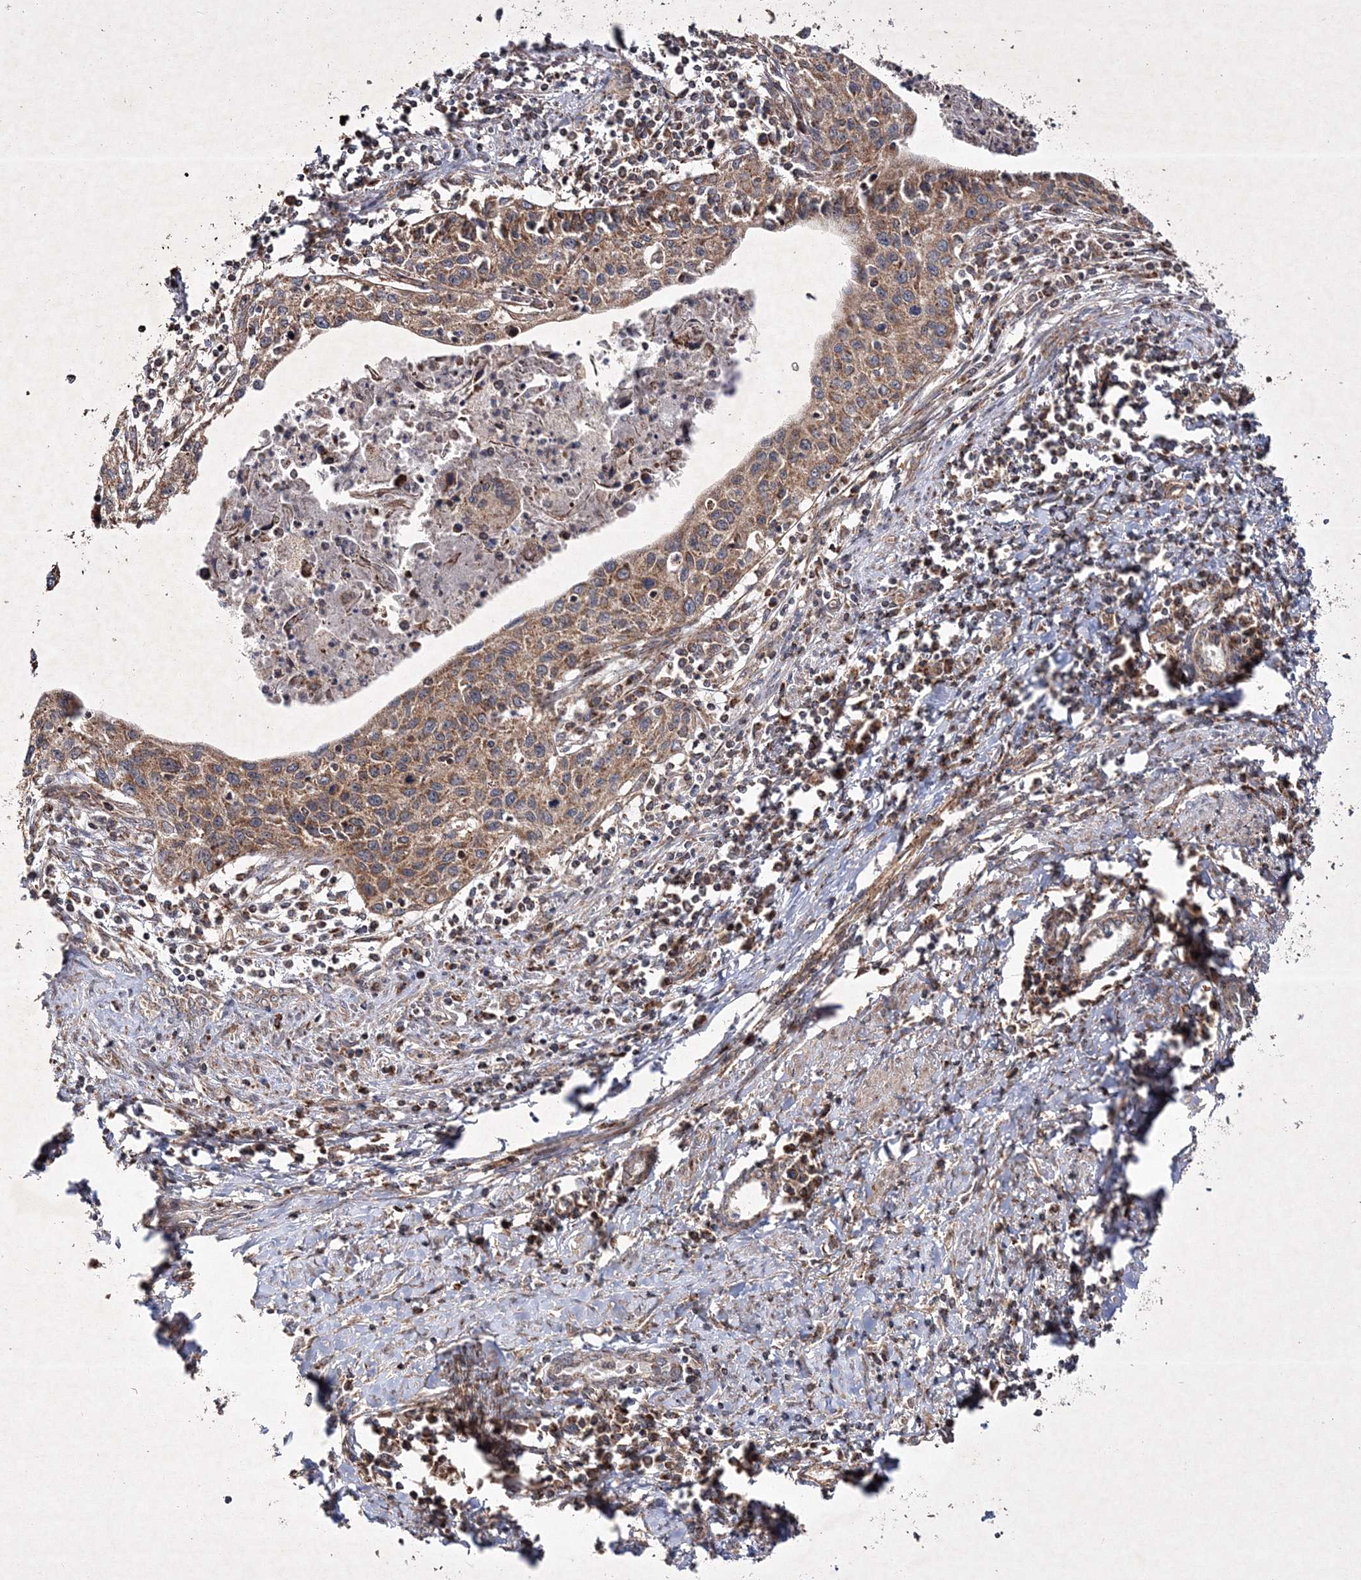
{"staining": {"intensity": "moderate", "quantity": ">75%", "location": "cytoplasmic/membranous"}, "tissue": "cervical cancer", "cell_type": "Tumor cells", "image_type": "cancer", "snomed": [{"axis": "morphology", "description": "Squamous cell carcinoma, NOS"}, {"axis": "topography", "description": "Cervix"}], "caption": "Cervical cancer was stained to show a protein in brown. There is medium levels of moderate cytoplasmic/membranous expression in about >75% of tumor cells. Immunohistochemistry stains the protein of interest in brown and the nuclei are stained blue.", "gene": "SCRN3", "patient": {"sex": "female", "age": 32}}